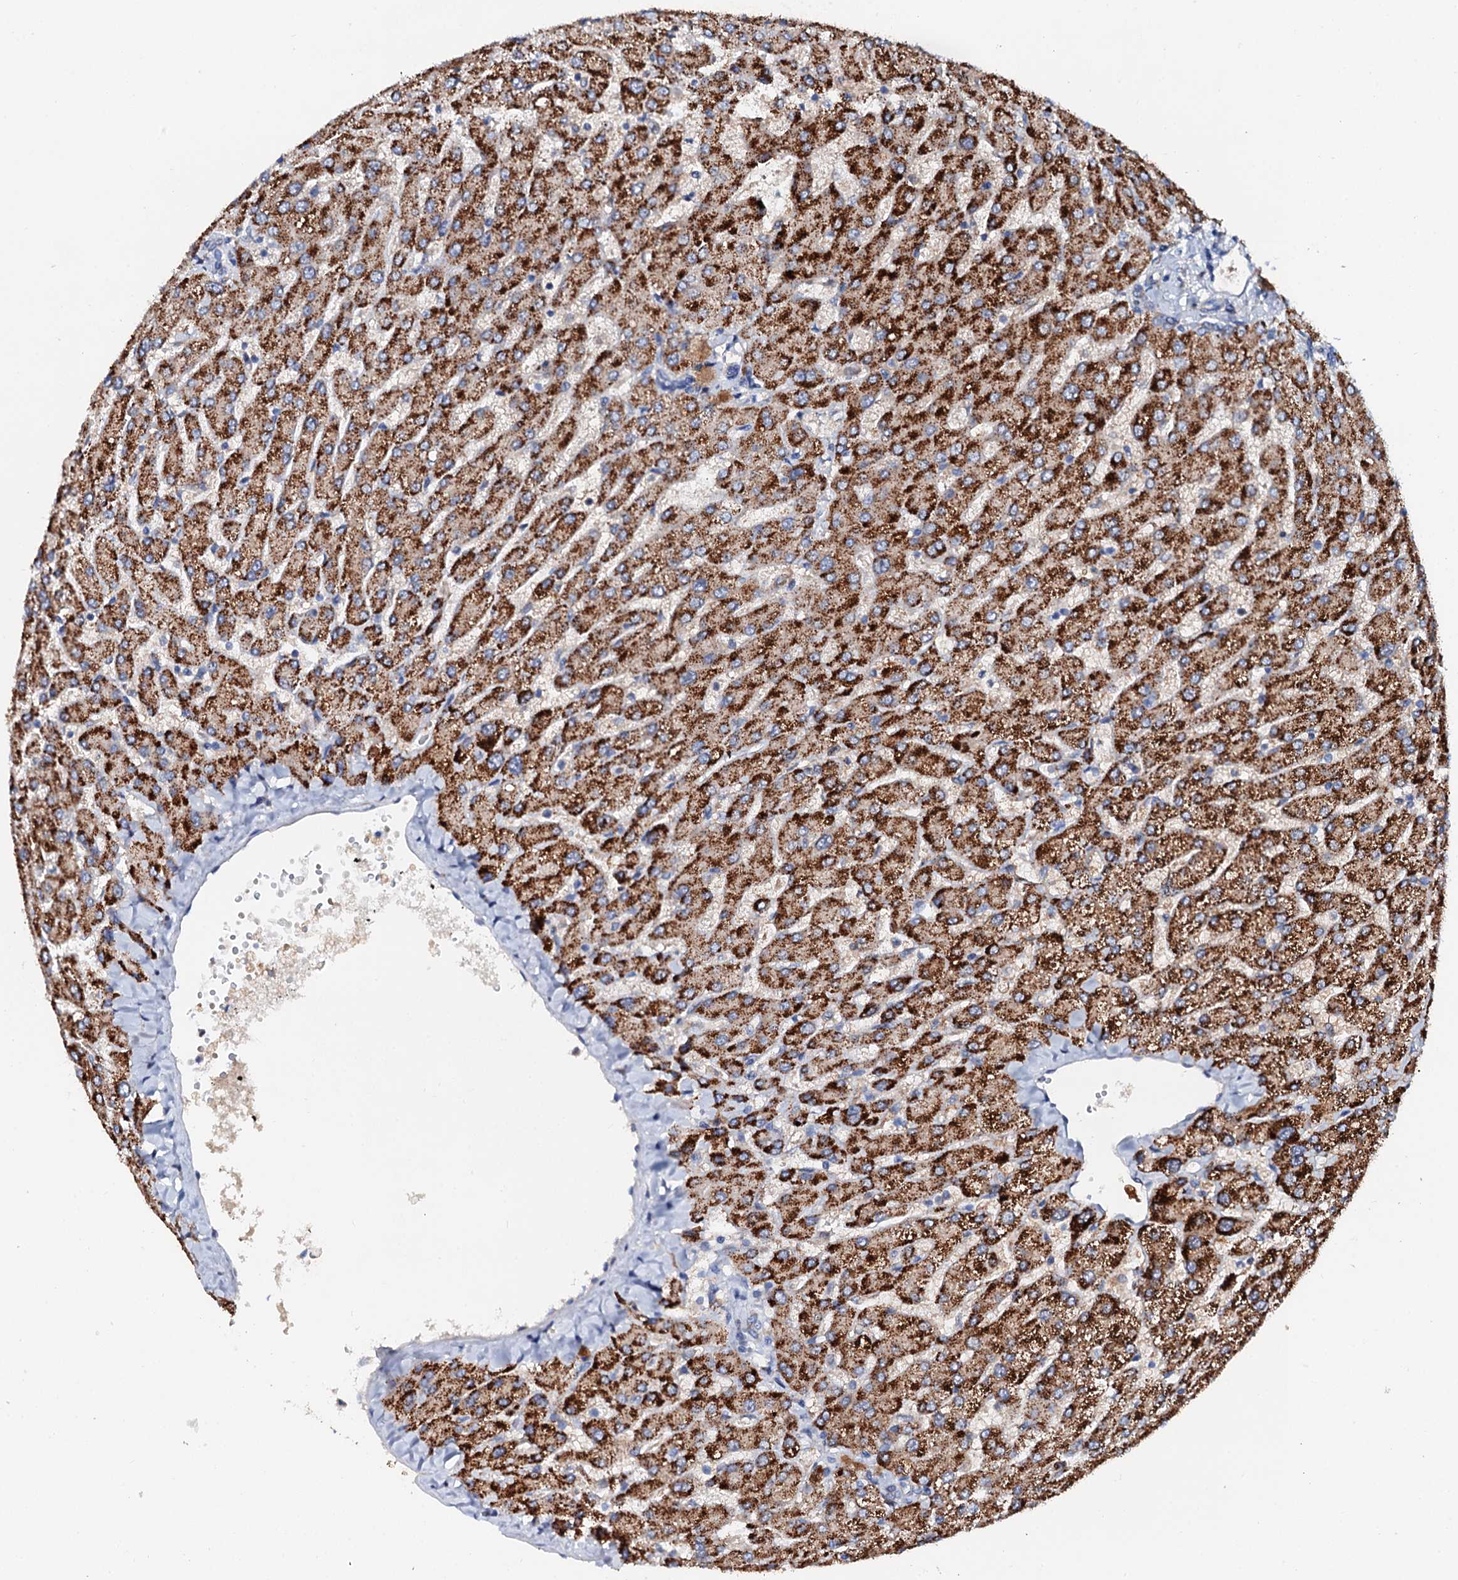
{"staining": {"intensity": "negative", "quantity": "none", "location": "none"}, "tissue": "liver", "cell_type": "Cholangiocytes", "image_type": "normal", "snomed": [{"axis": "morphology", "description": "Normal tissue, NOS"}, {"axis": "topography", "description": "Liver"}], "caption": "Immunohistochemistry (IHC) histopathology image of normal human liver stained for a protein (brown), which exhibits no staining in cholangiocytes.", "gene": "SLC10A7", "patient": {"sex": "male", "age": 55}}